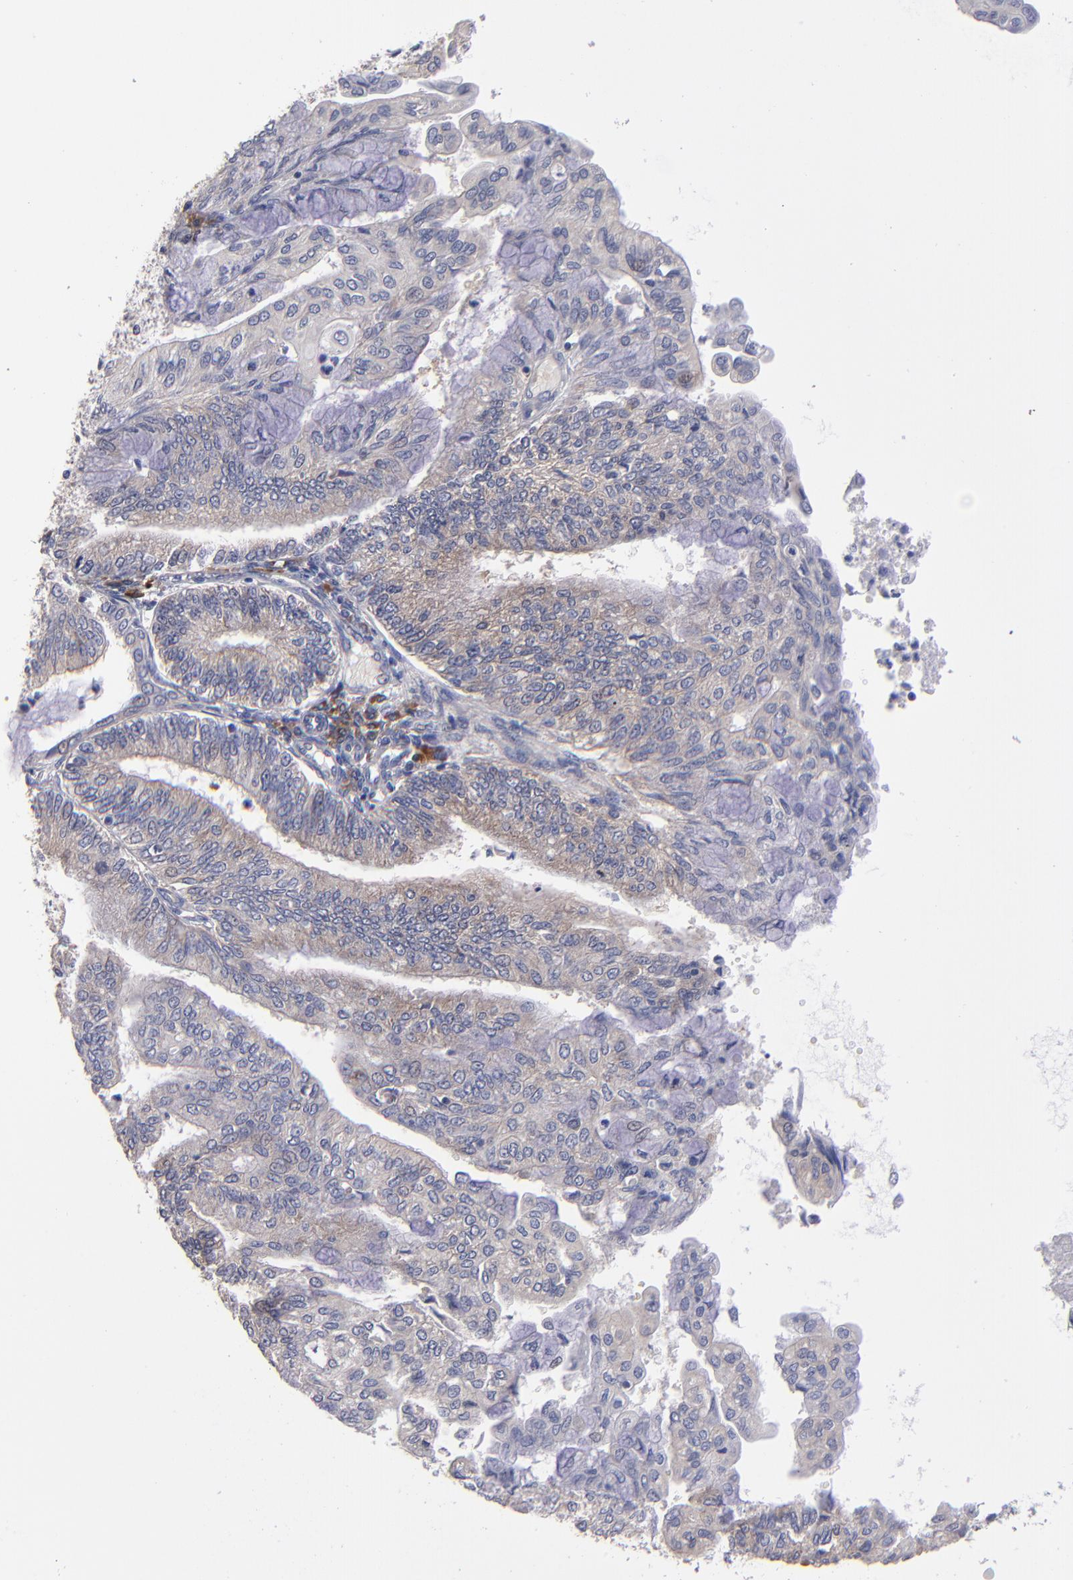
{"staining": {"intensity": "weak", "quantity": ">75%", "location": "cytoplasmic/membranous"}, "tissue": "endometrial cancer", "cell_type": "Tumor cells", "image_type": "cancer", "snomed": [{"axis": "morphology", "description": "Adenocarcinoma, NOS"}, {"axis": "topography", "description": "Endometrium"}], "caption": "Immunohistochemistry (IHC) (DAB (3,3'-diaminobenzidine)) staining of endometrial adenocarcinoma shows weak cytoplasmic/membranous protein expression in about >75% of tumor cells.", "gene": "EIF3L", "patient": {"sex": "female", "age": 59}}